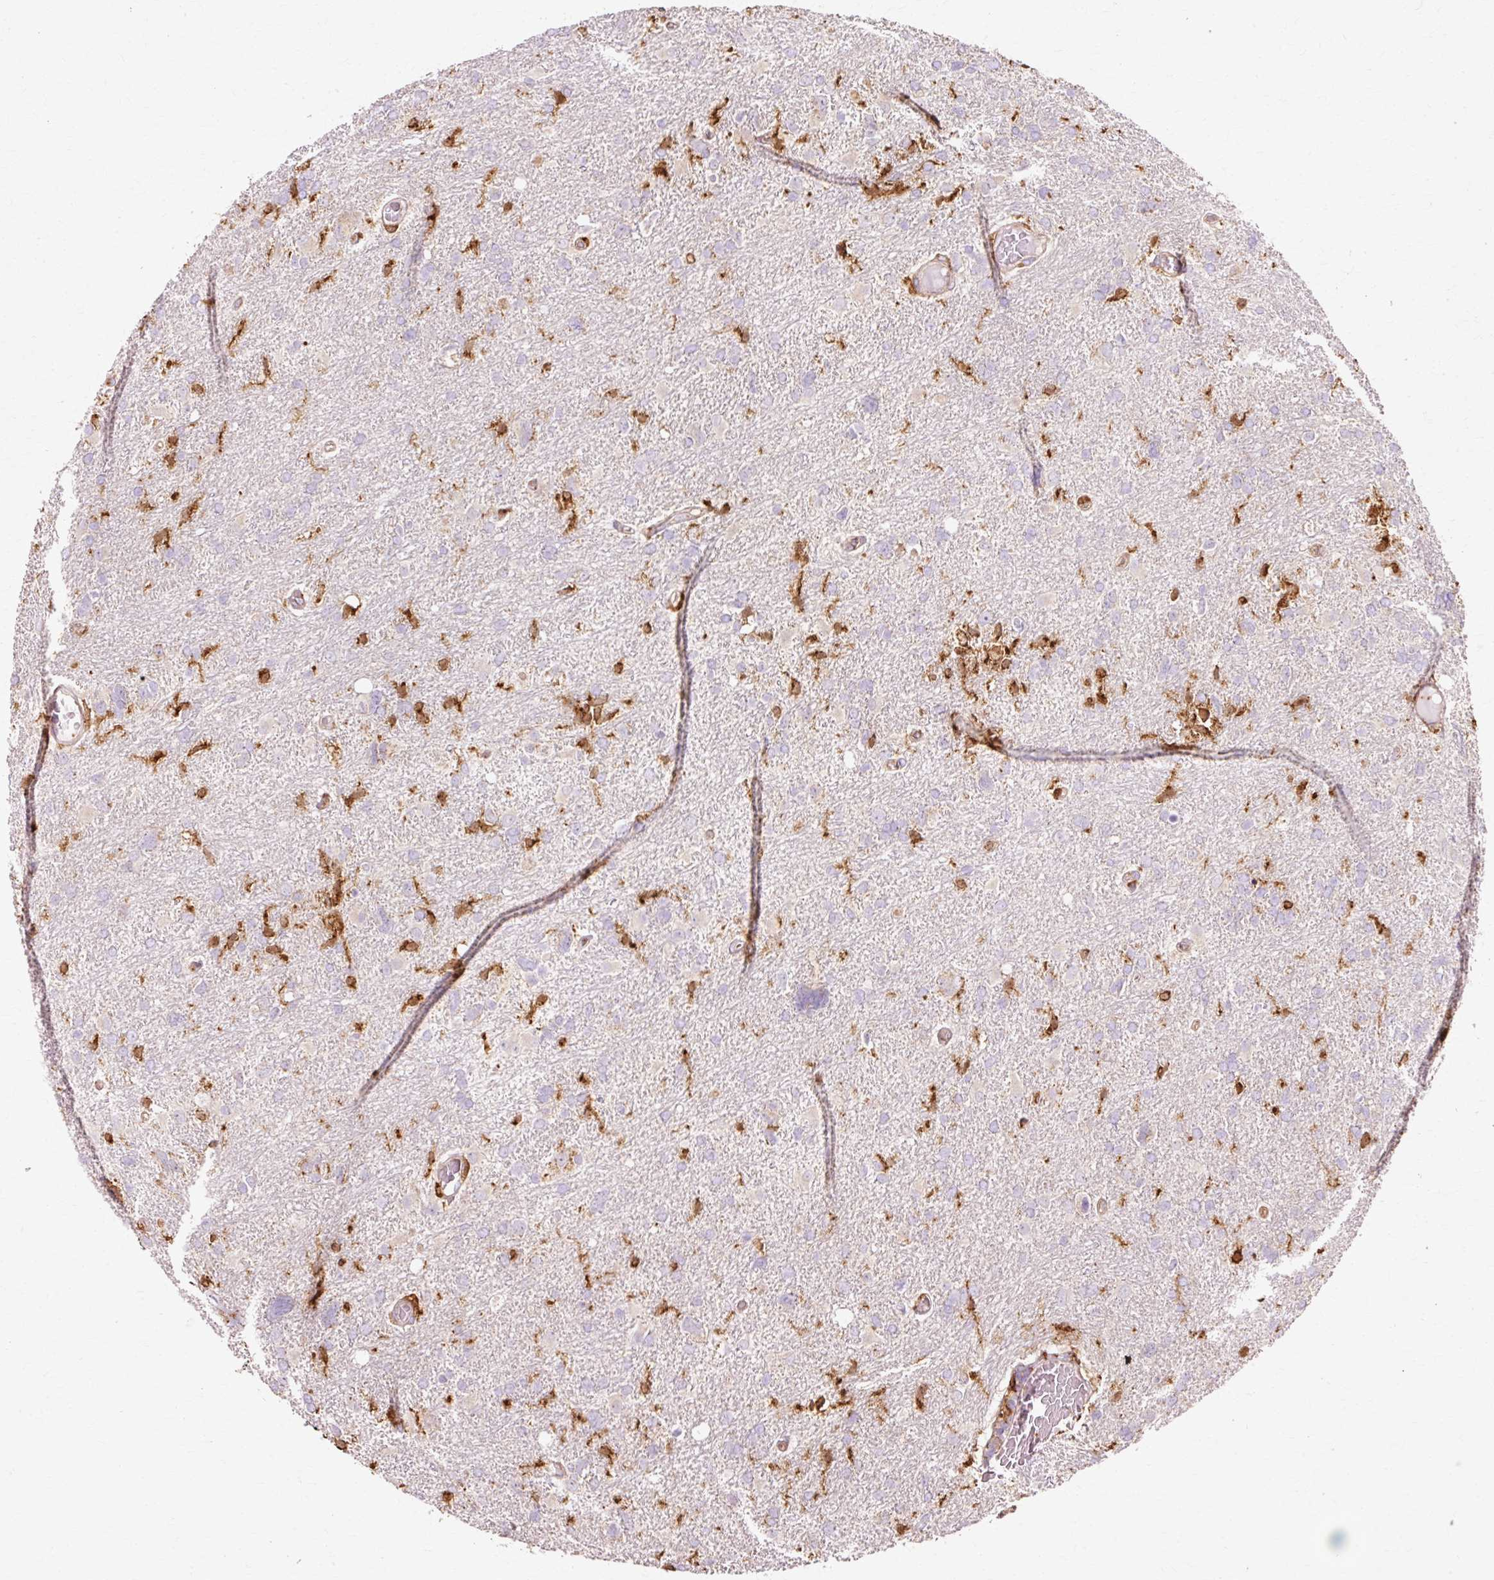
{"staining": {"intensity": "negative", "quantity": "none", "location": "none"}, "tissue": "glioma", "cell_type": "Tumor cells", "image_type": "cancer", "snomed": [{"axis": "morphology", "description": "Glioma, malignant, High grade"}, {"axis": "topography", "description": "Brain"}], "caption": "An immunohistochemistry photomicrograph of glioma is shown. There is no staining in tumor cells of glioma.", "gene": "GPX1", "patient": {"sex": "male", "age": 61}}